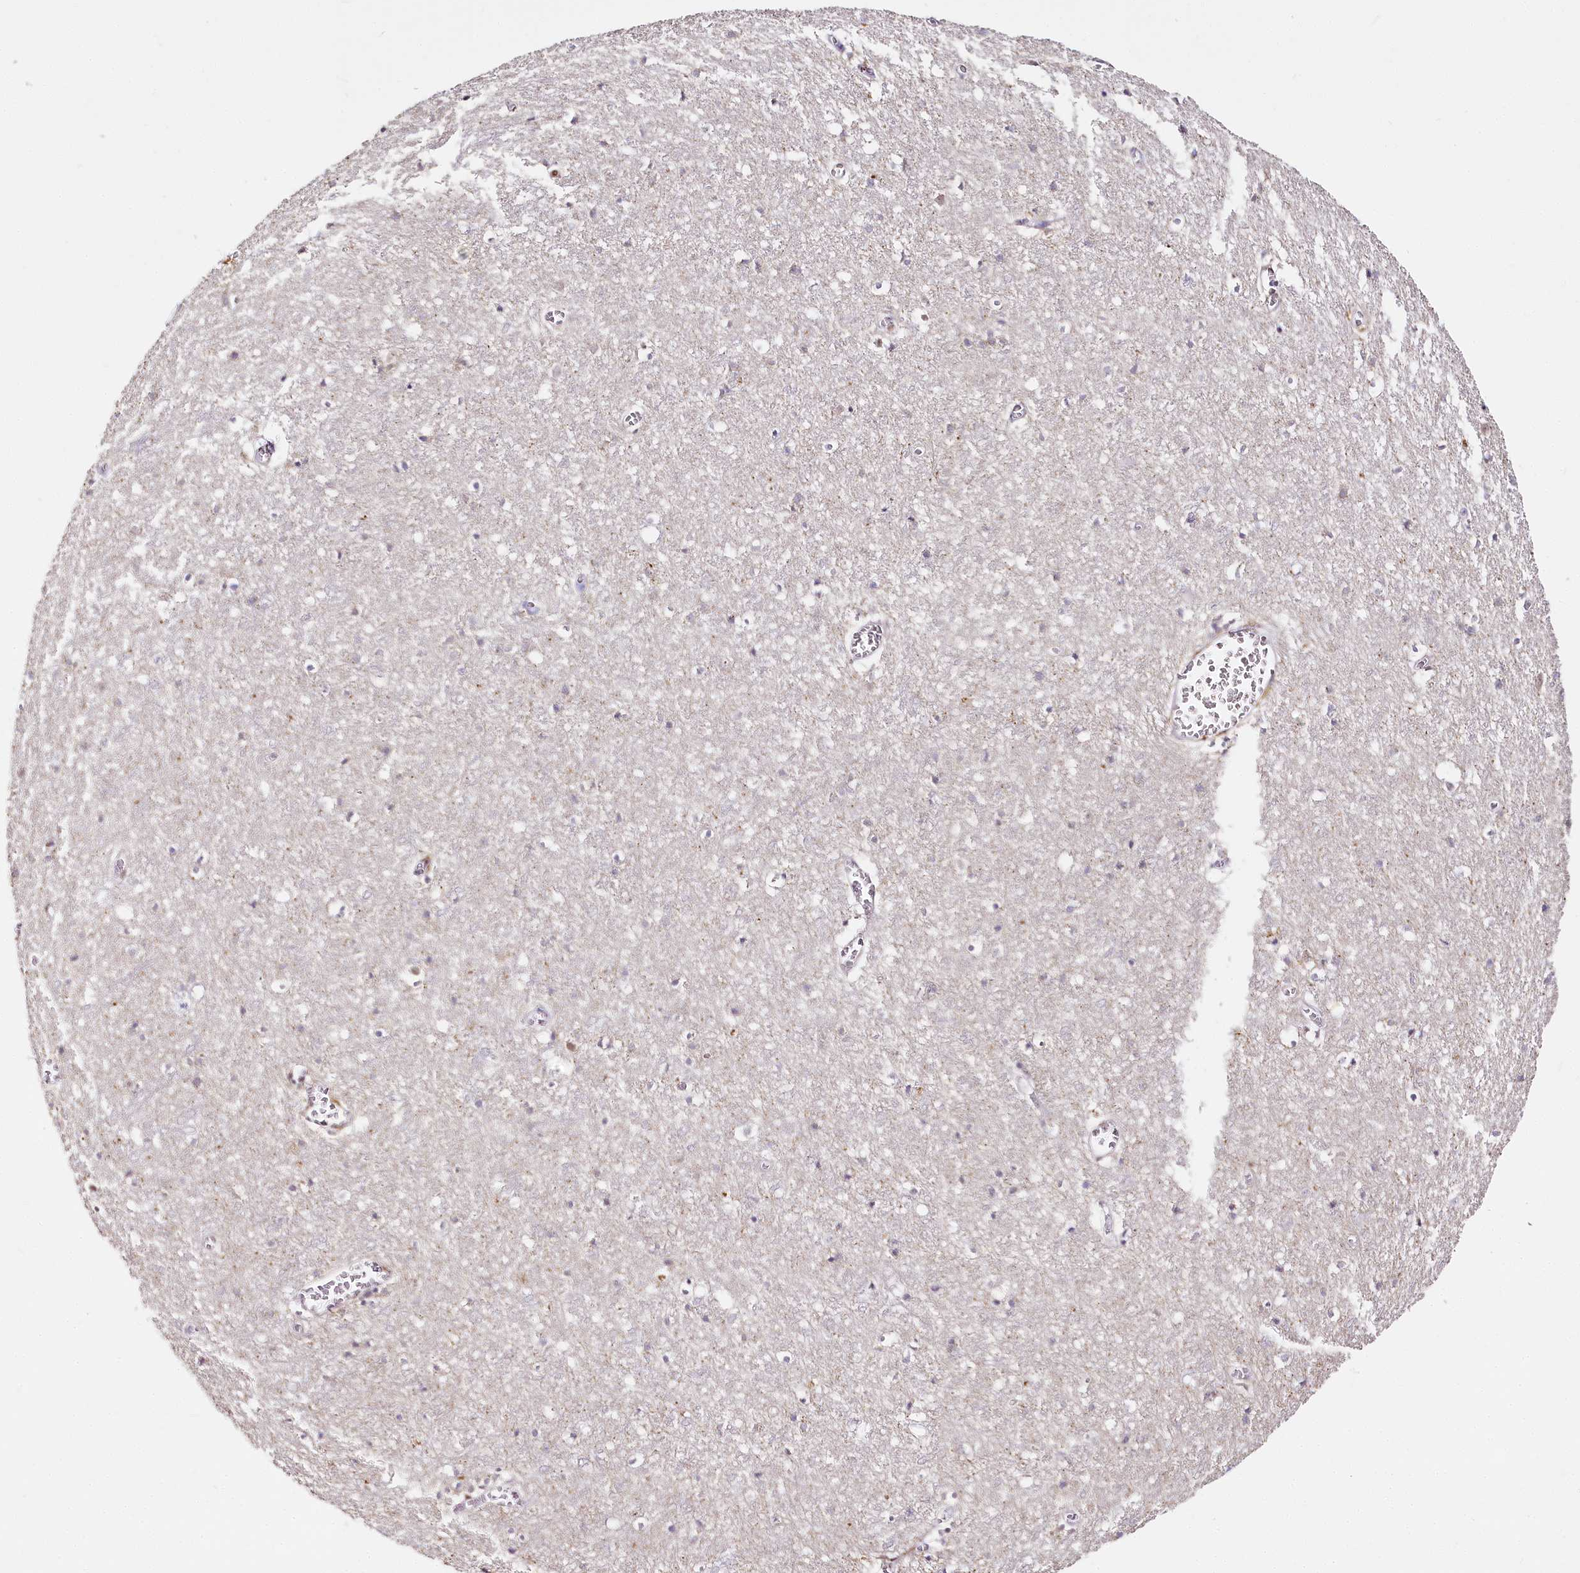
{"staining": {"intensity": "negative", "quantity": "none", "location": "none"}, "tissue": "cerebral cortex", "cell_type": "Endothelial cells", "image_type": "normal", "snomed": [{"axis": "morphology", "description": "Normal tissue, NOS"}, {"axis": "topography", "description": "Cerebral cortex"}], "caption": "This is a photomicrograph of IHC staining of unremarkable cerebral cortex, which shows no staining in endothelial cells.", "gene": "DOCK2", "patient": {"sex": "female", "age": 64}}